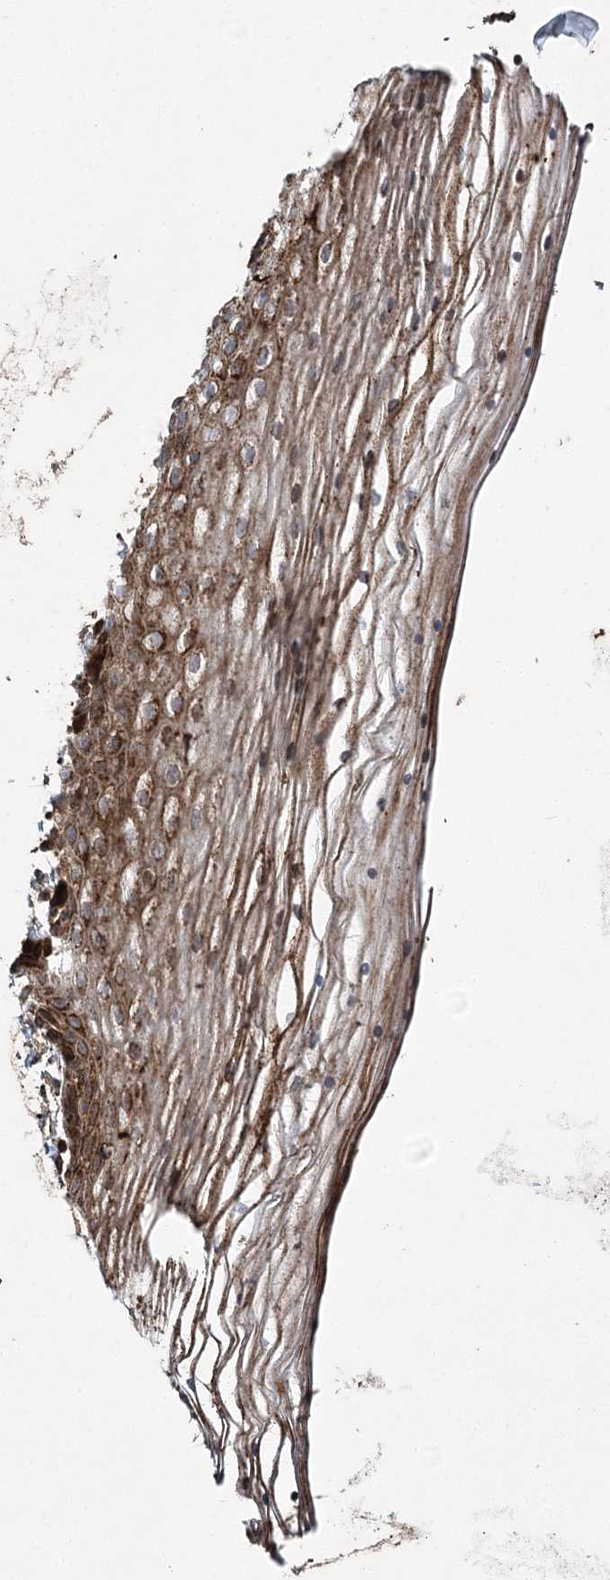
{"staining": {"intensity": "moderate", "quantity": "25%-75%", "location": "cytoplasmic/membranous,nuclear"}, "tissue": "vagina", "cell_type": "Squamous epithelial cells", "image_type": "normal", "snomed": [{"axis": "morphology", "description": "Normal tissue, NOS"}, {"axis": "topography", "description": "Vagina"}], "caption": "This histopathology image demonstrates IHC staining of benign human vagina, with medium moderate cytoplasmic/membranous,nuclear expression in approximately 25%-75% of squamous epithelial cells.", "gene": "DCUN1D4", "patient": {"sex": "female", "age": 46}}